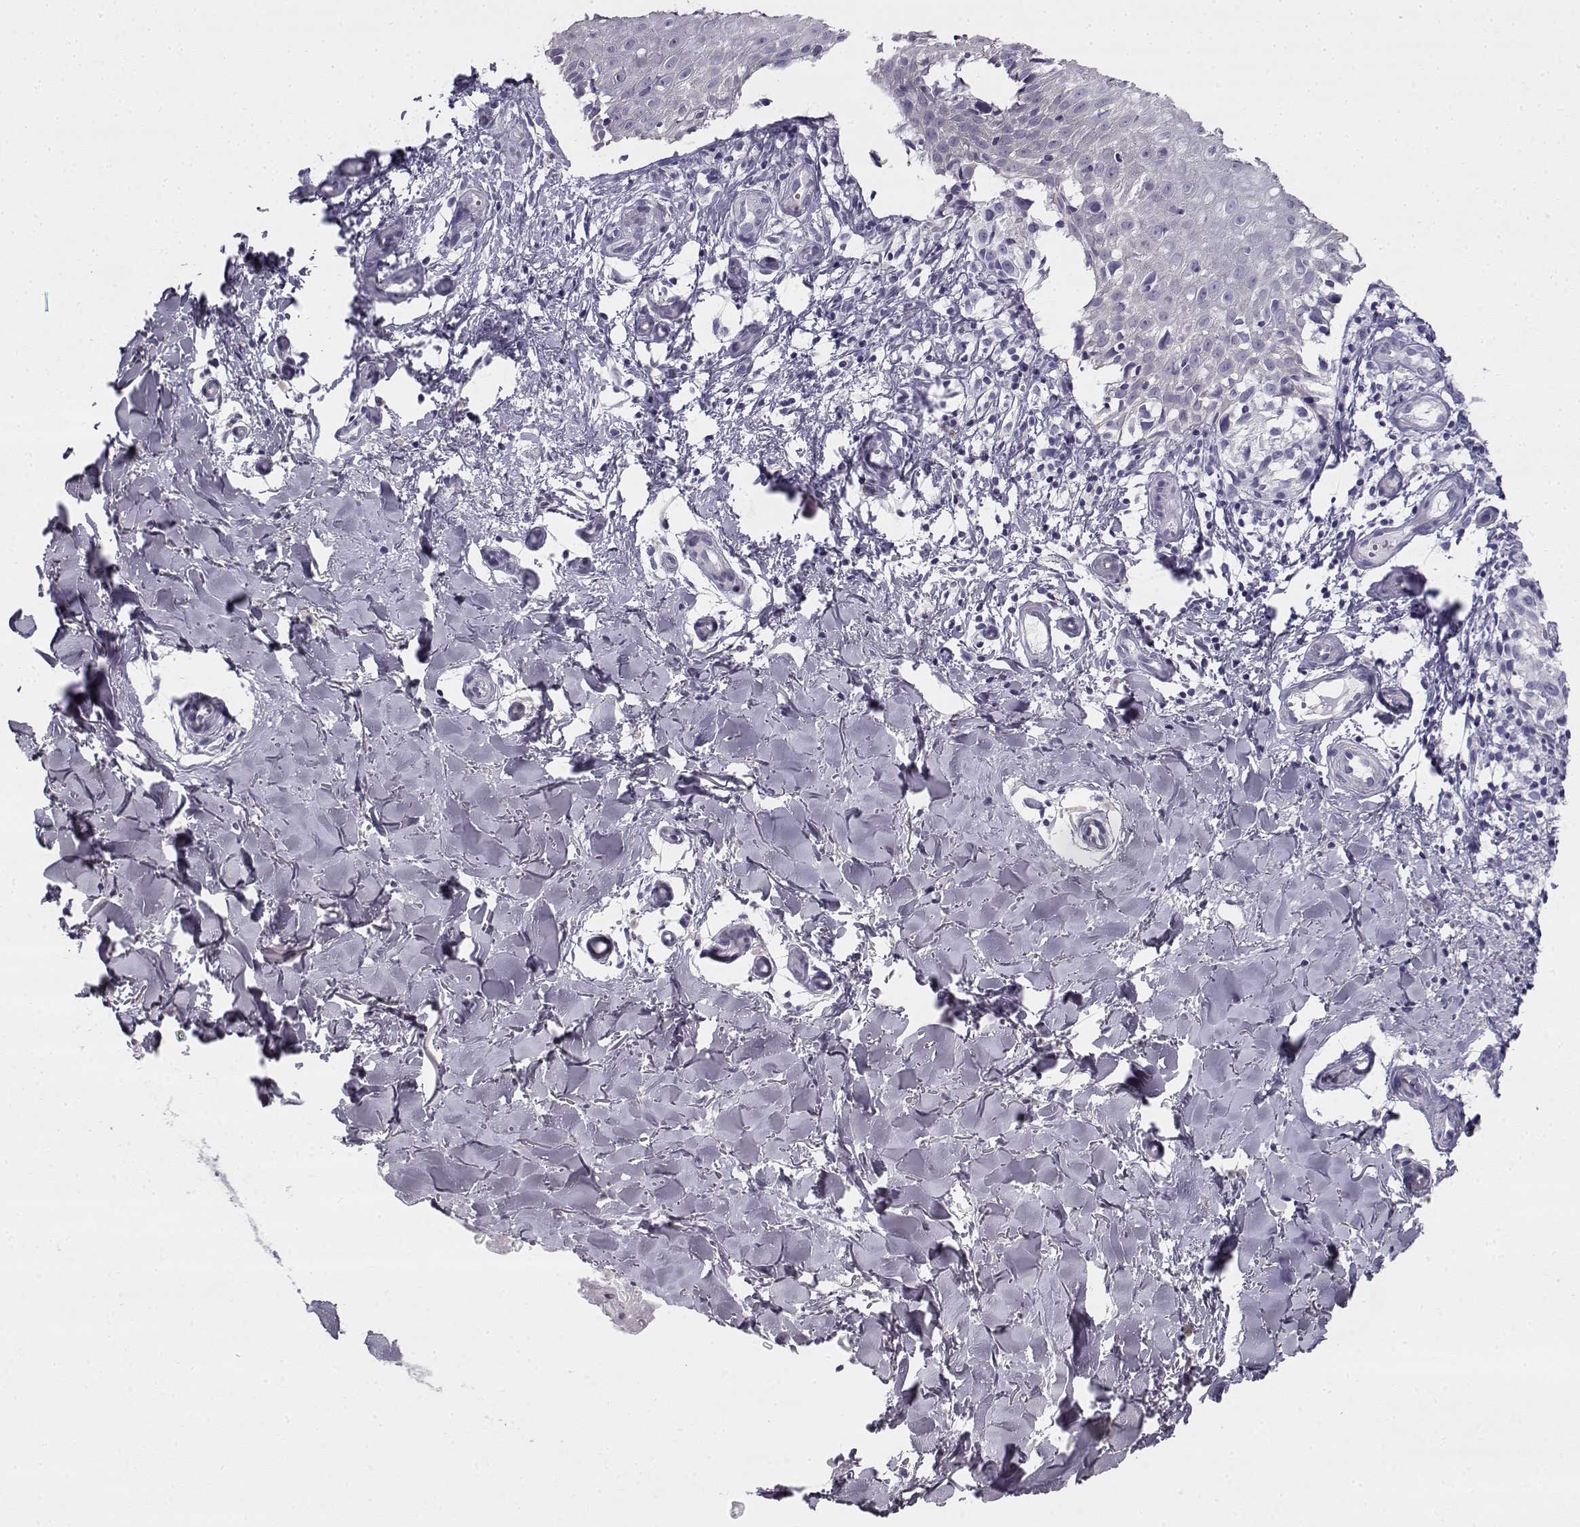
{"staining": {"intensity": "negative", "quantity": "none", "location": "none"}, "tissue": "melanoma", "cell_type": "Tumor cells", "image_type": "cancer", "snomed": [{"axis": "morphology", "description": "Malignant melanoma, NOS"}, {"axis": "topography", "description": "Skin"}], "caption": "High power microscopy image of an IHC image of malignant melanoma, revealing no significant staining in tumor cells.", "gene": "CREB3L3", "patient": {"sex": "female", "age": 53}}